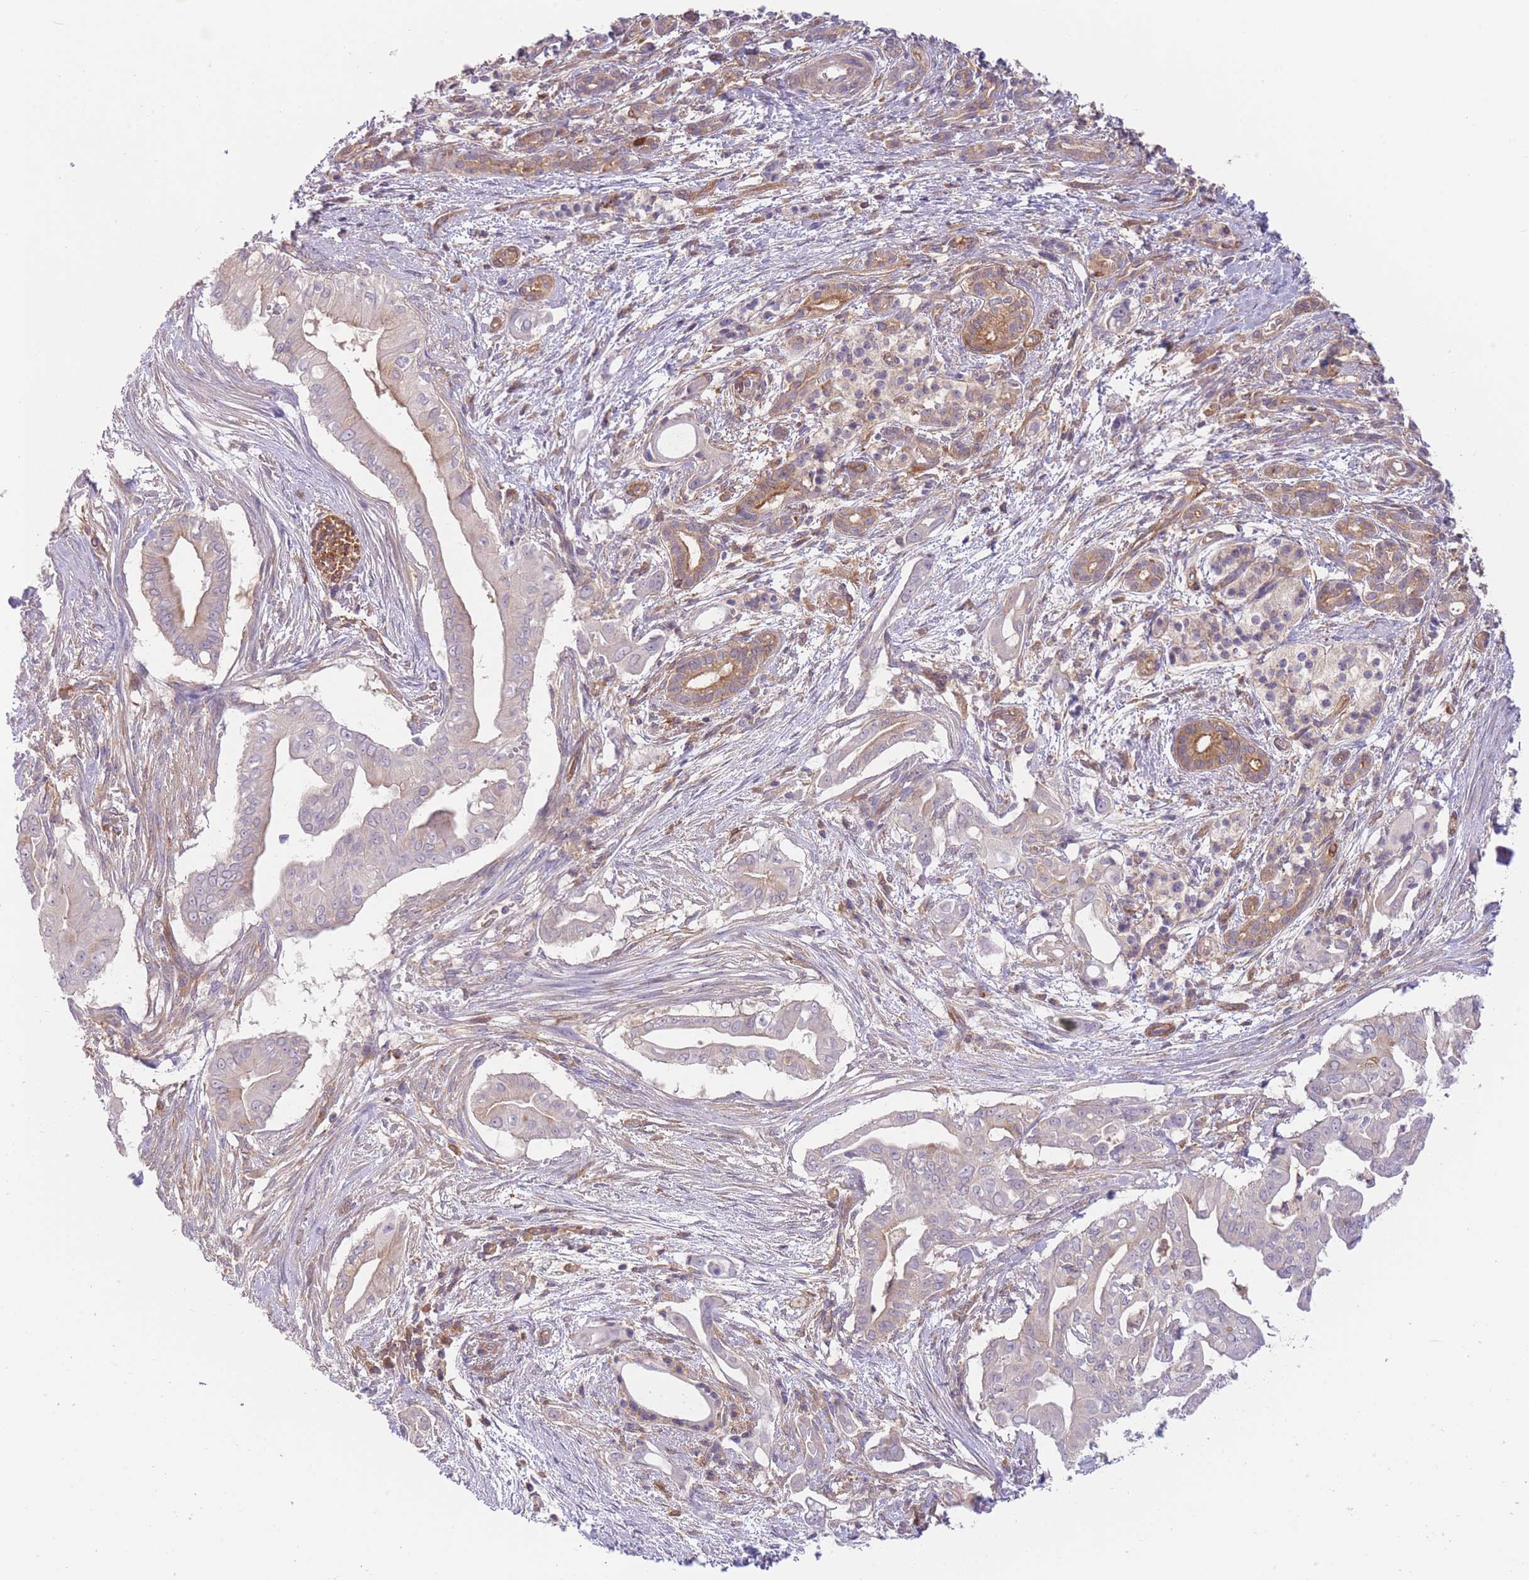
{"staining": {"intensity": "negative", "quantity": "none", "location": "none"}, "tissue": "pancreatic cancer", "cell_type": "Tumor cells", "image_type": "cancer", "snomed": [{"axis": "morphology", "description": "Adenocarcinoma, NOS"}, {"axis": "topography", "description": "Pancreas"}], "caption": "An immunohistochemistry image of pancreatic adenocarcinoma is shown. There is no staining in tumor cells of pancreatic adenocarcinoma.", "gene": "PRKAR1A", "patient": {"sex": "male", "age": 71}}